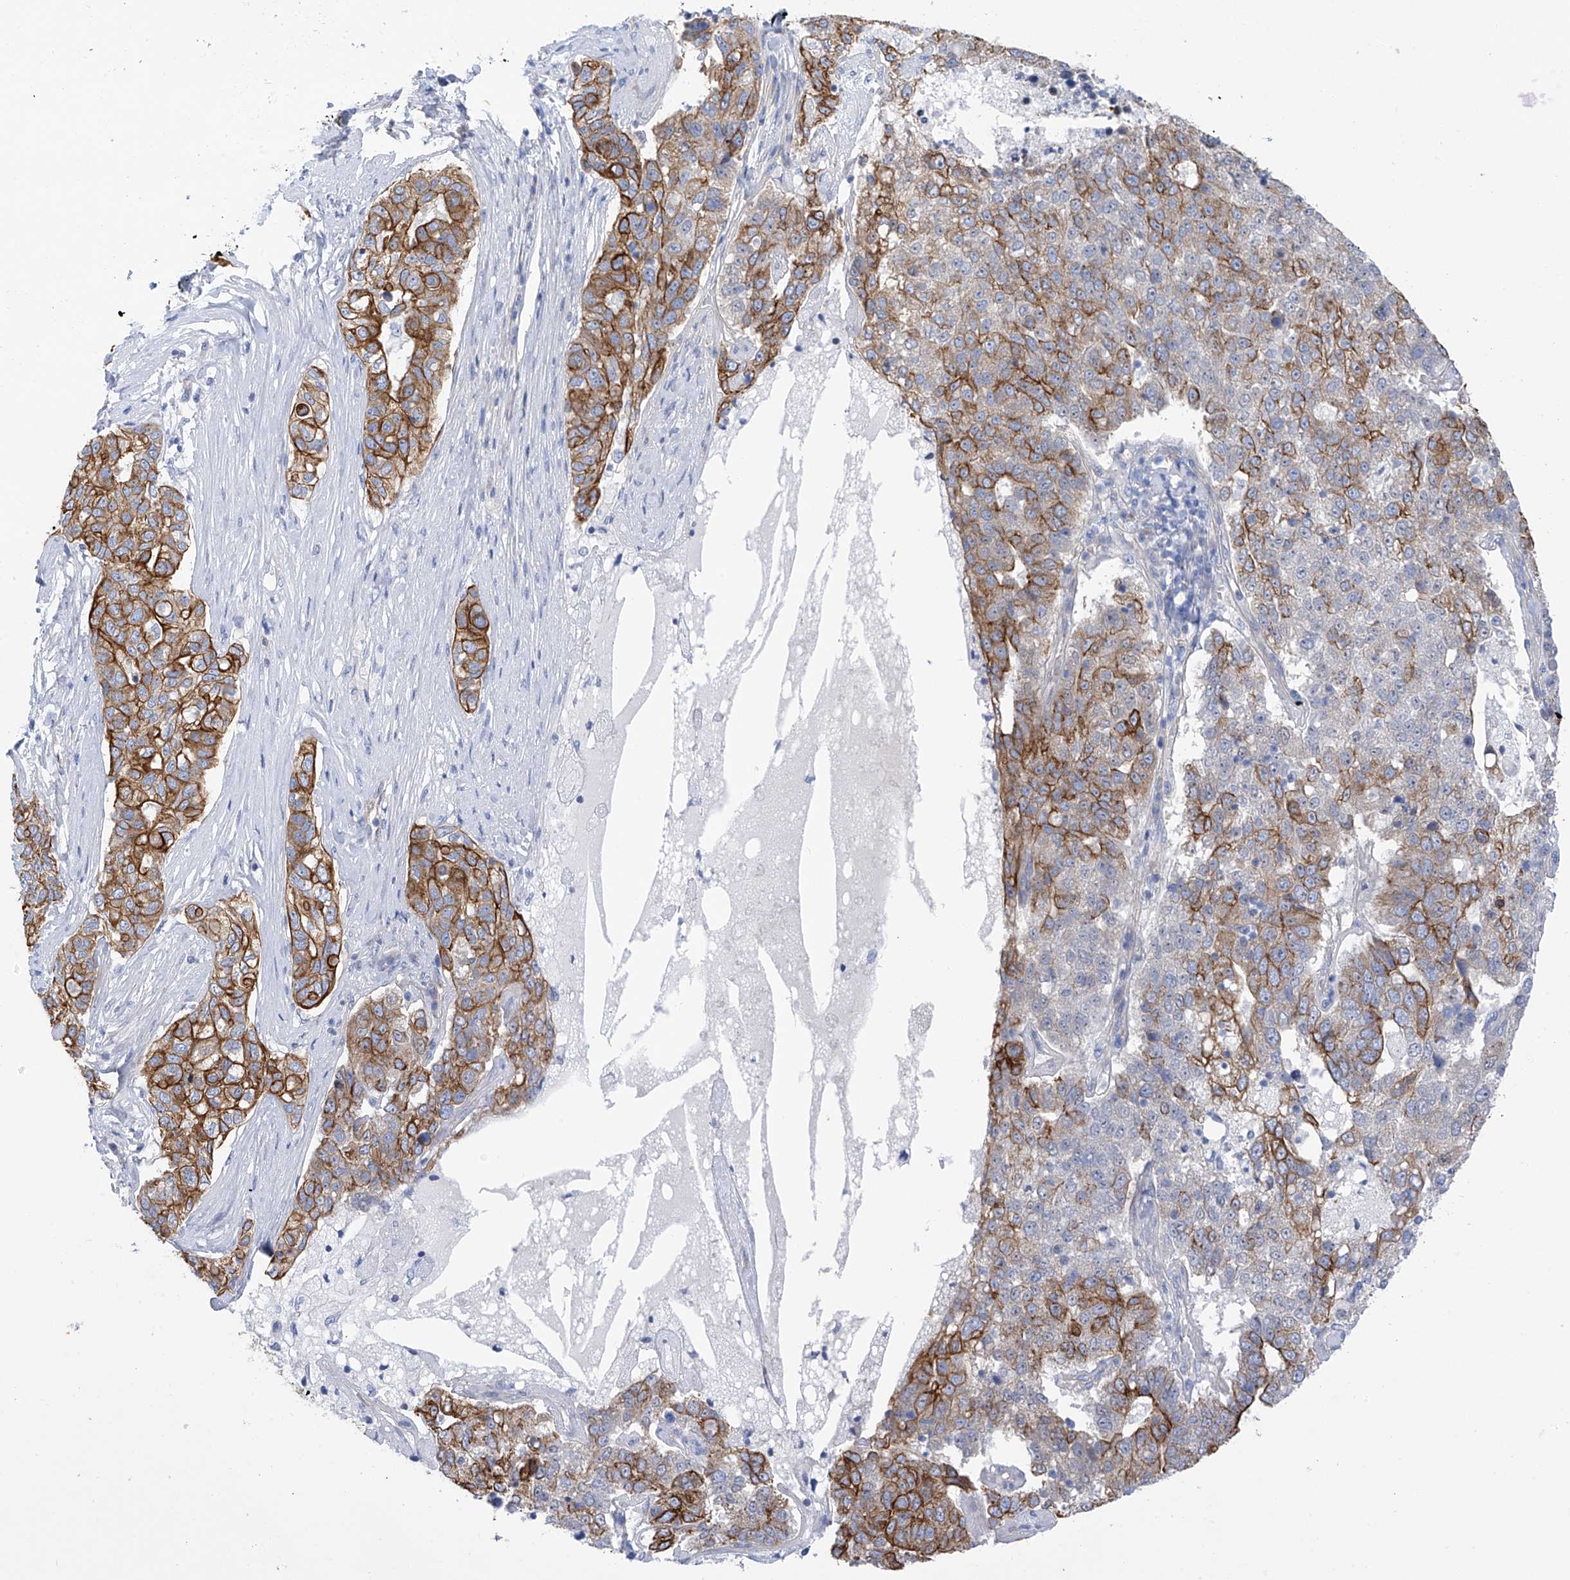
{"staining": {"intensity": "strong", "quantity": "25%-75%", "location": "cytoplasmic/membranous"}, "tissue": "pancreatic cancer", "cell_type": "Tumor cells", "image_type": "cancer", "snomed": [{"axis": "morphology", "description": "Adenocarcinoma, NOS"}, {"axis": "topography", "description": "Pancreas"}], "caption": "Immunohistochemical staining of pancreatic cancer displays strong cytoplasmic/membranous protein expression in approximately 25%-75% of tumor cells.", "gene": "PIK3C2B", "patient": {"sex": "female", "age": 61}}